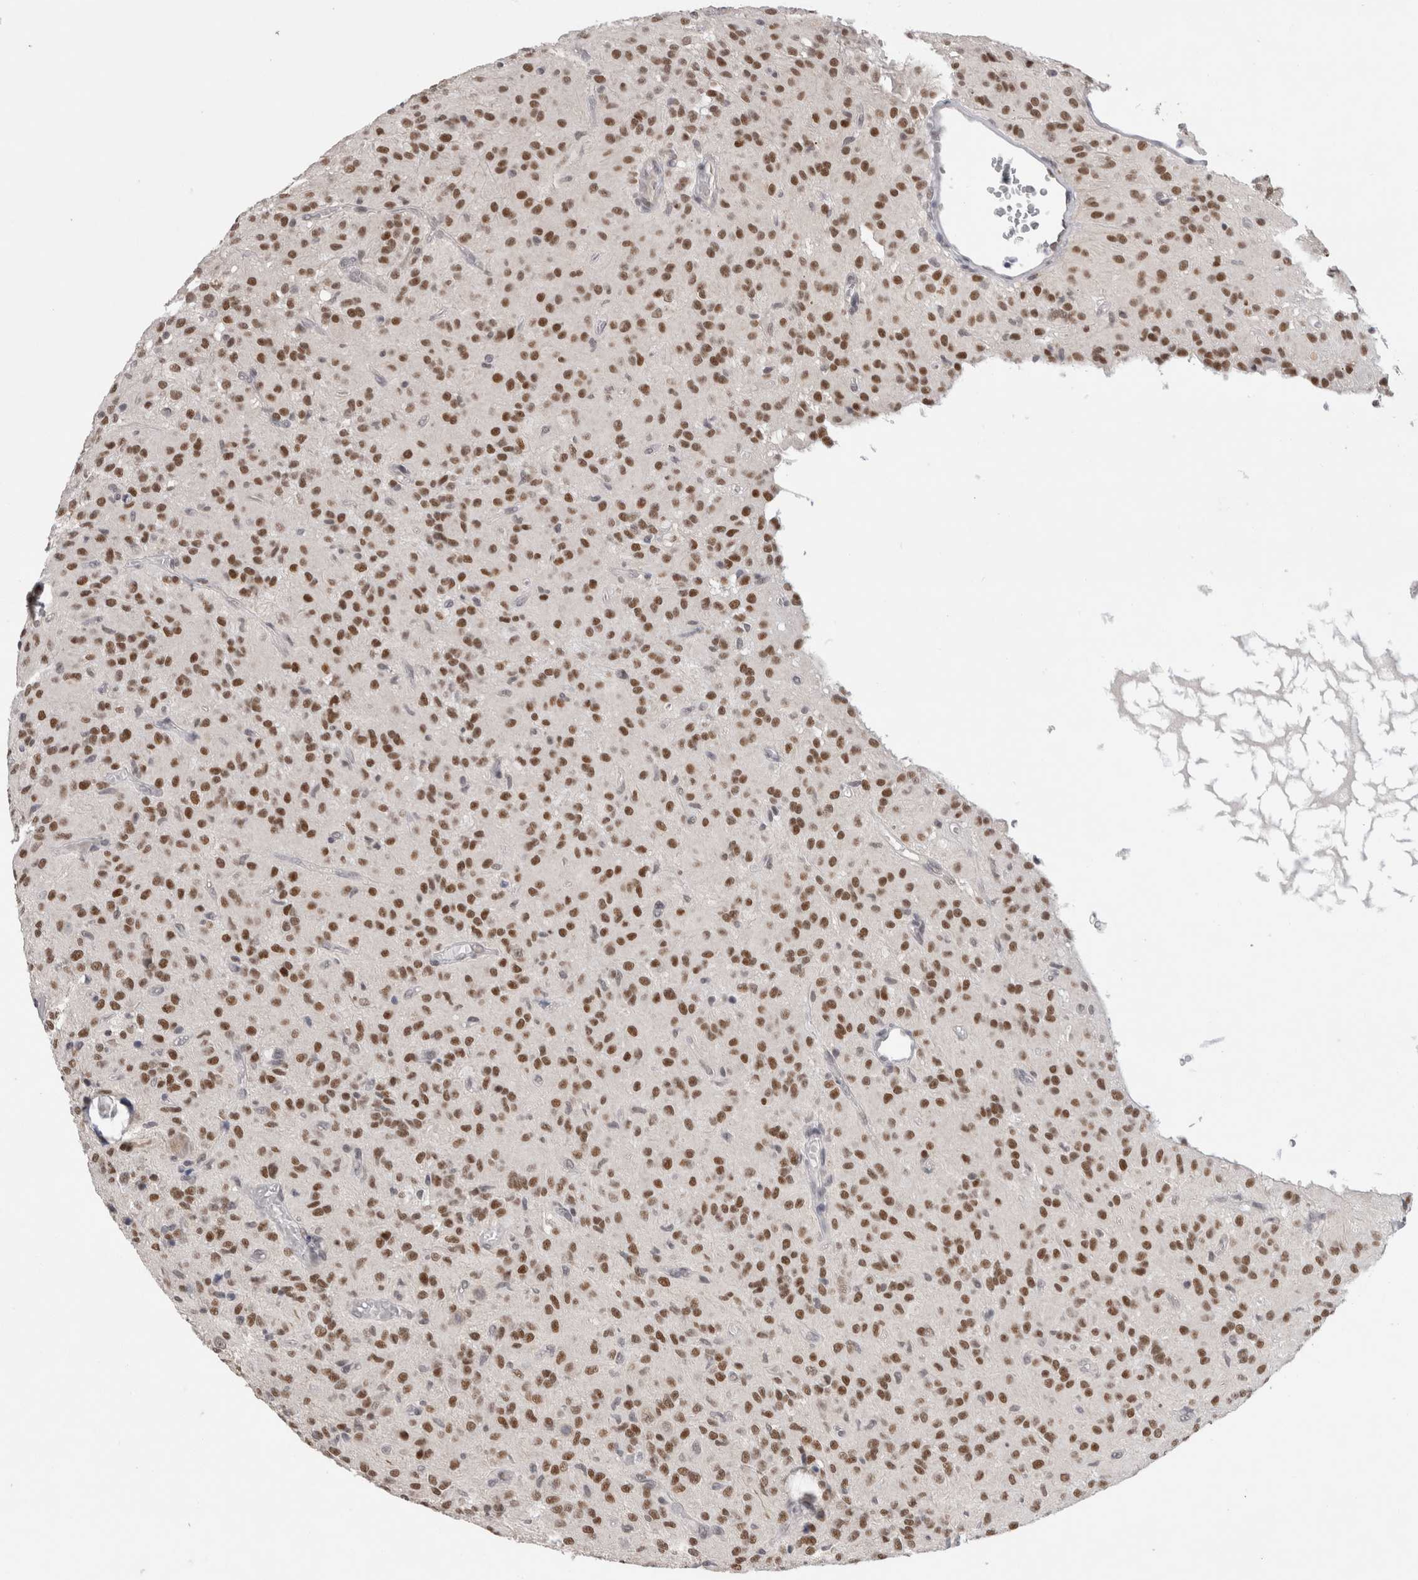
{"staining": {"intensity": "moderate", "quantity": ">75%", "location": "nuclear"}, "tissue": "glioma", "cell_type": "Tumor cells", "image_type": "cancer", "snomed": [{"axis": "morphology", "description": "Glioma, malignant, High grade"}, {"axis": "topography", "description": "Brain"}], "caption": "A medium amount of moderate nuclear staining is appreciated in approximately >75% of tumor cells in glioma tissue.", "gene": "RECQL4", "patient": {"sex": "female", "age": 59}}